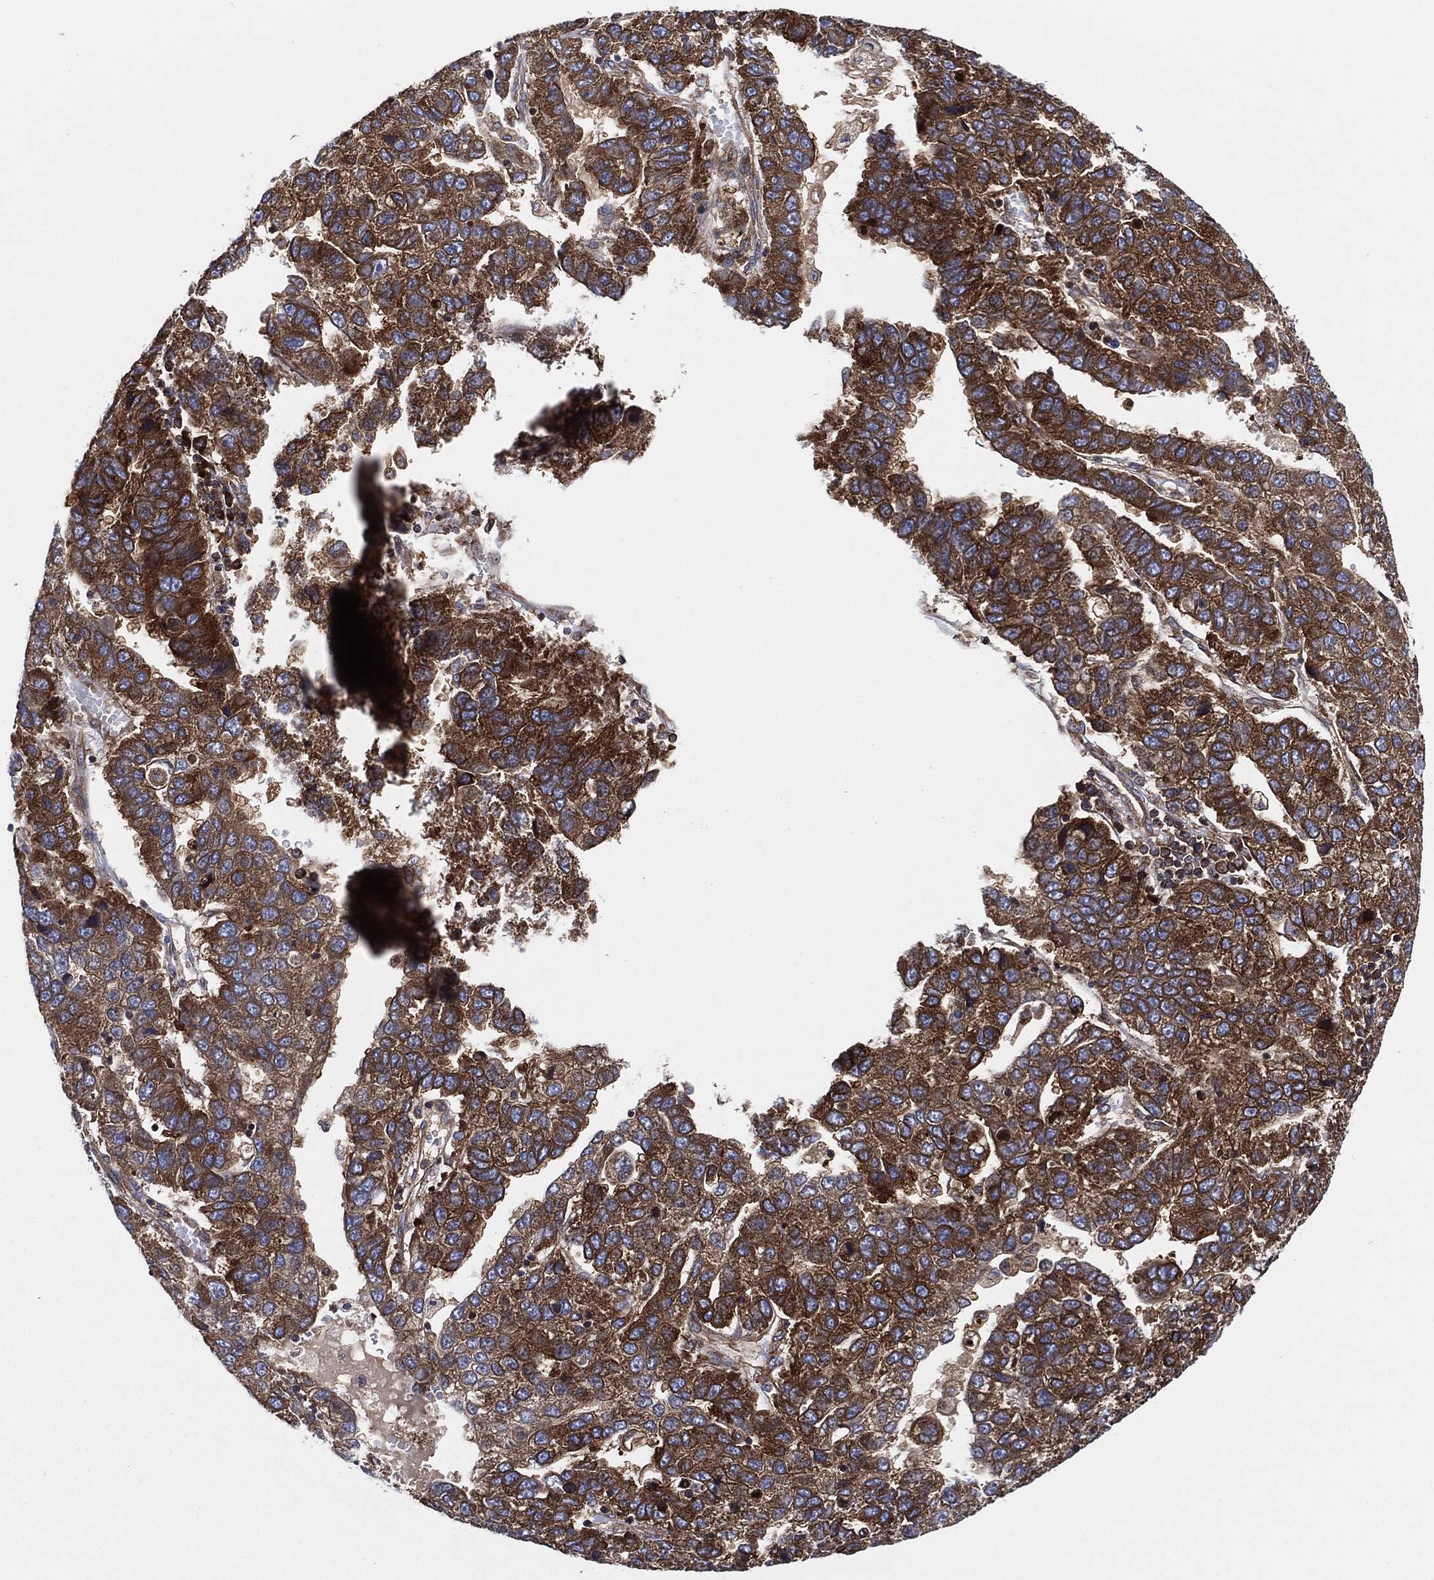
{"staining": {"intensity": "strong", "quantity": ">75%", "location": "cytoplasmic/membranous"}, "tissue": "pancreatic cancer", "cell_type": "Tumor cells", "image_type": "cancer", "snomed": [{"axis": "morphology", "description": "Adenocarcinoma, NOS"}, {"axis": "topography", "description": "Pancreas"}], "caption": "Adenocarcinoma (pancreatic) tissue exhibits strong cytoplasmic/membranous staining in about >75% of tumor cells", "gene": "EIF2S2", "patient": {"sex": "female", "age": 61}}